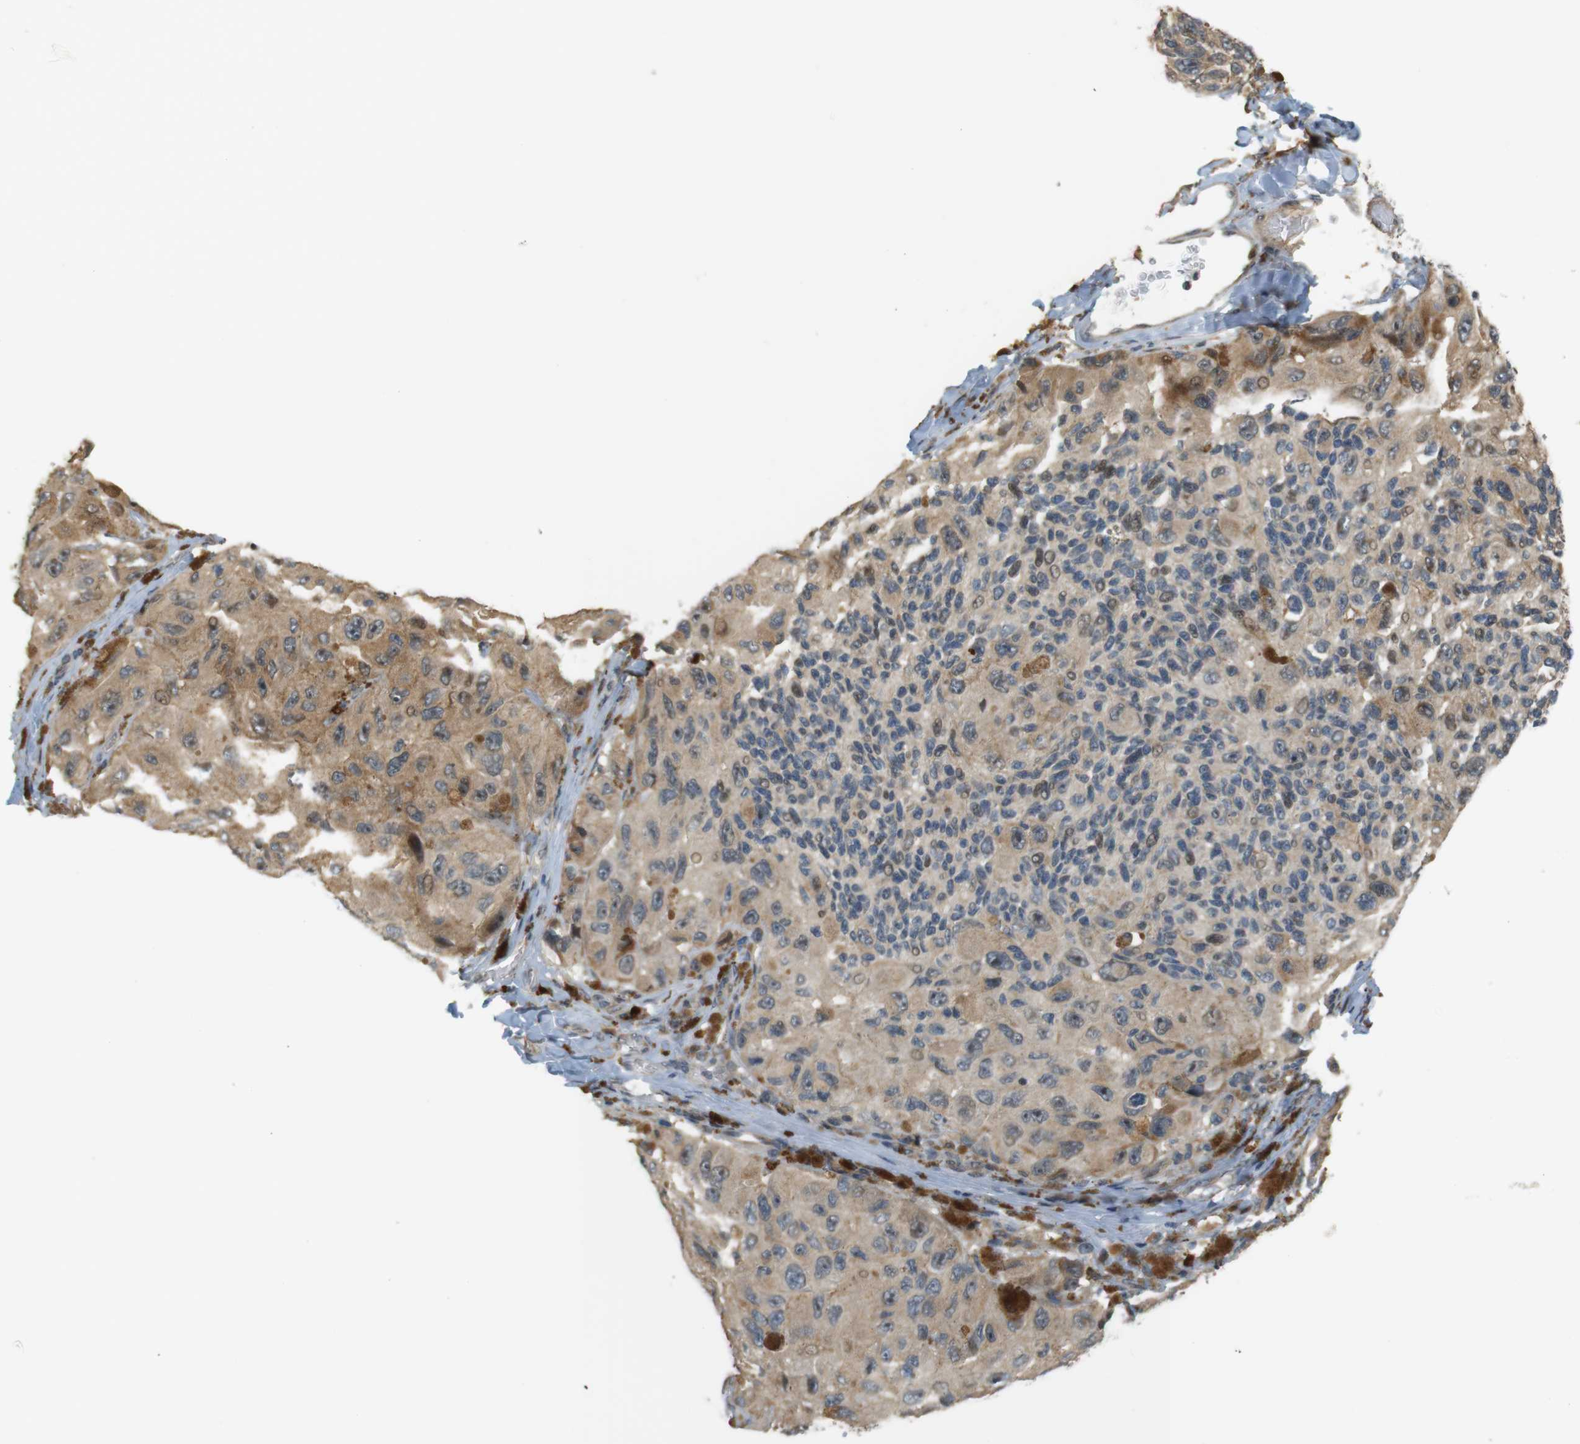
{"staining": {"intensity": "moderate", "quantity": ">75%", "location": "cytoplasmic/membranous"}, "tissue": "melanoma", "cell_type": "Tumor cells", "image_type": "cancer", "snomed": [{"axis": "morphology", "description": "Malignant melanoma, NOS"}, {"axis": "topography", "description": "Skin"}], "caption": "DAB (3,3'-diaminobenzidine) immunohistochemical staining of human melanoma shows moderate cytoplasmic/membranous protein expression in approximately >75% of tumor cells.", "gene": "TSPAN9", "patient": {"sex": "female", "age": 73}}